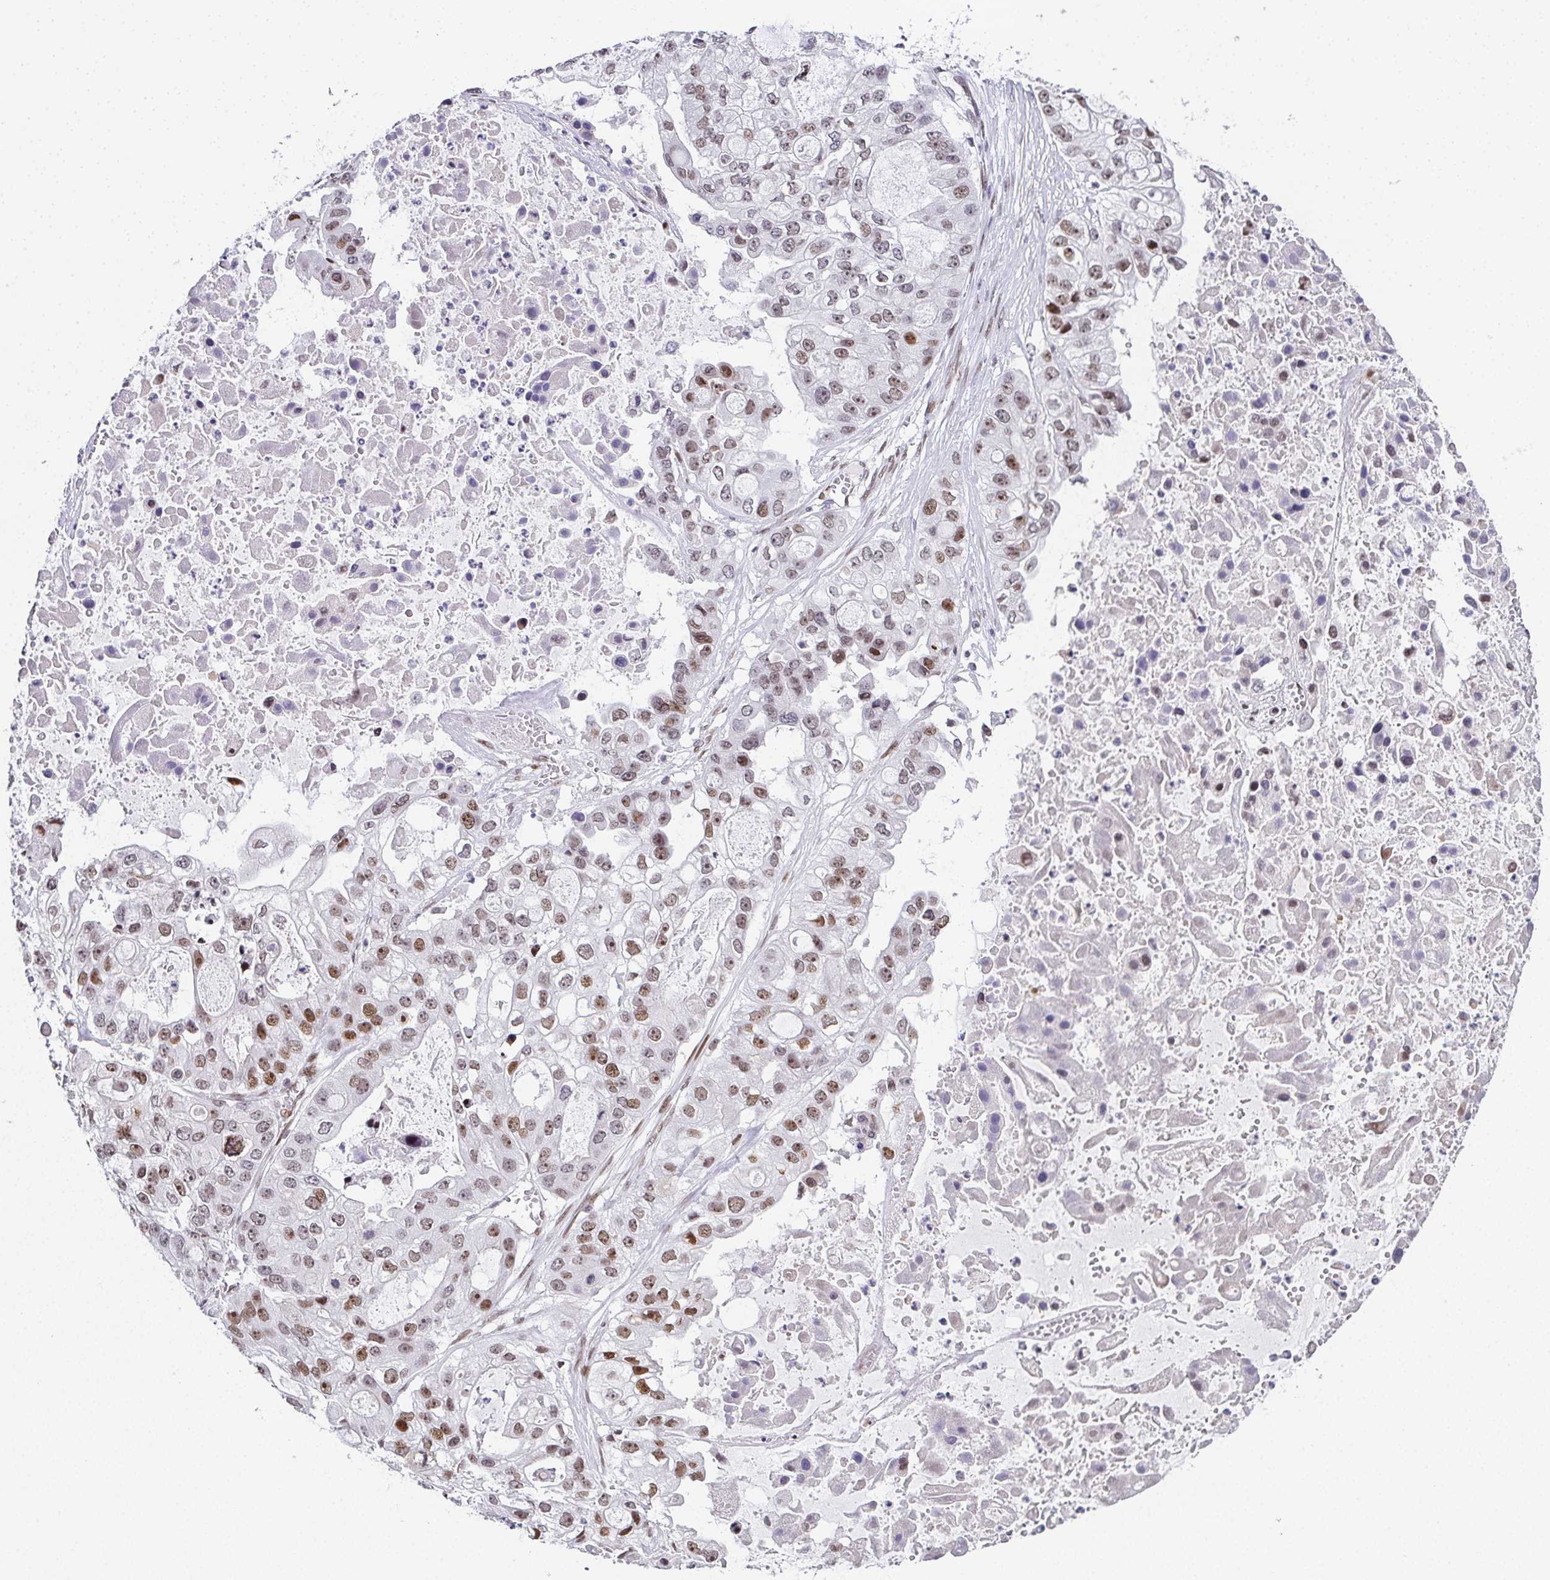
{"staining": {"intensity": "moderate", "quantity": "25%-75%", "location": "nuclear"}, "tissue": "ovarian cancer", "cell_type": "Tumor cells", "image_type": "cancer", "snomed": [{"axis": "morphology", "description": "Cystadenocarcinoma, serous, NOS"}, {"axis": "topography", "description": "Ovary"}], "caption": "Immunohistochemistry (IHC) histopathology image of neoplastic tissue: ovarian cancer (serous cystadenocarcinoma) stained using IHC exhibits medium levels of moderate protein expression localized specifically in the nuclear of tumor cells, appearing as a nuclear brown color.", "gene": "RB1", "patient": {"sex": "female", "age": 56}}